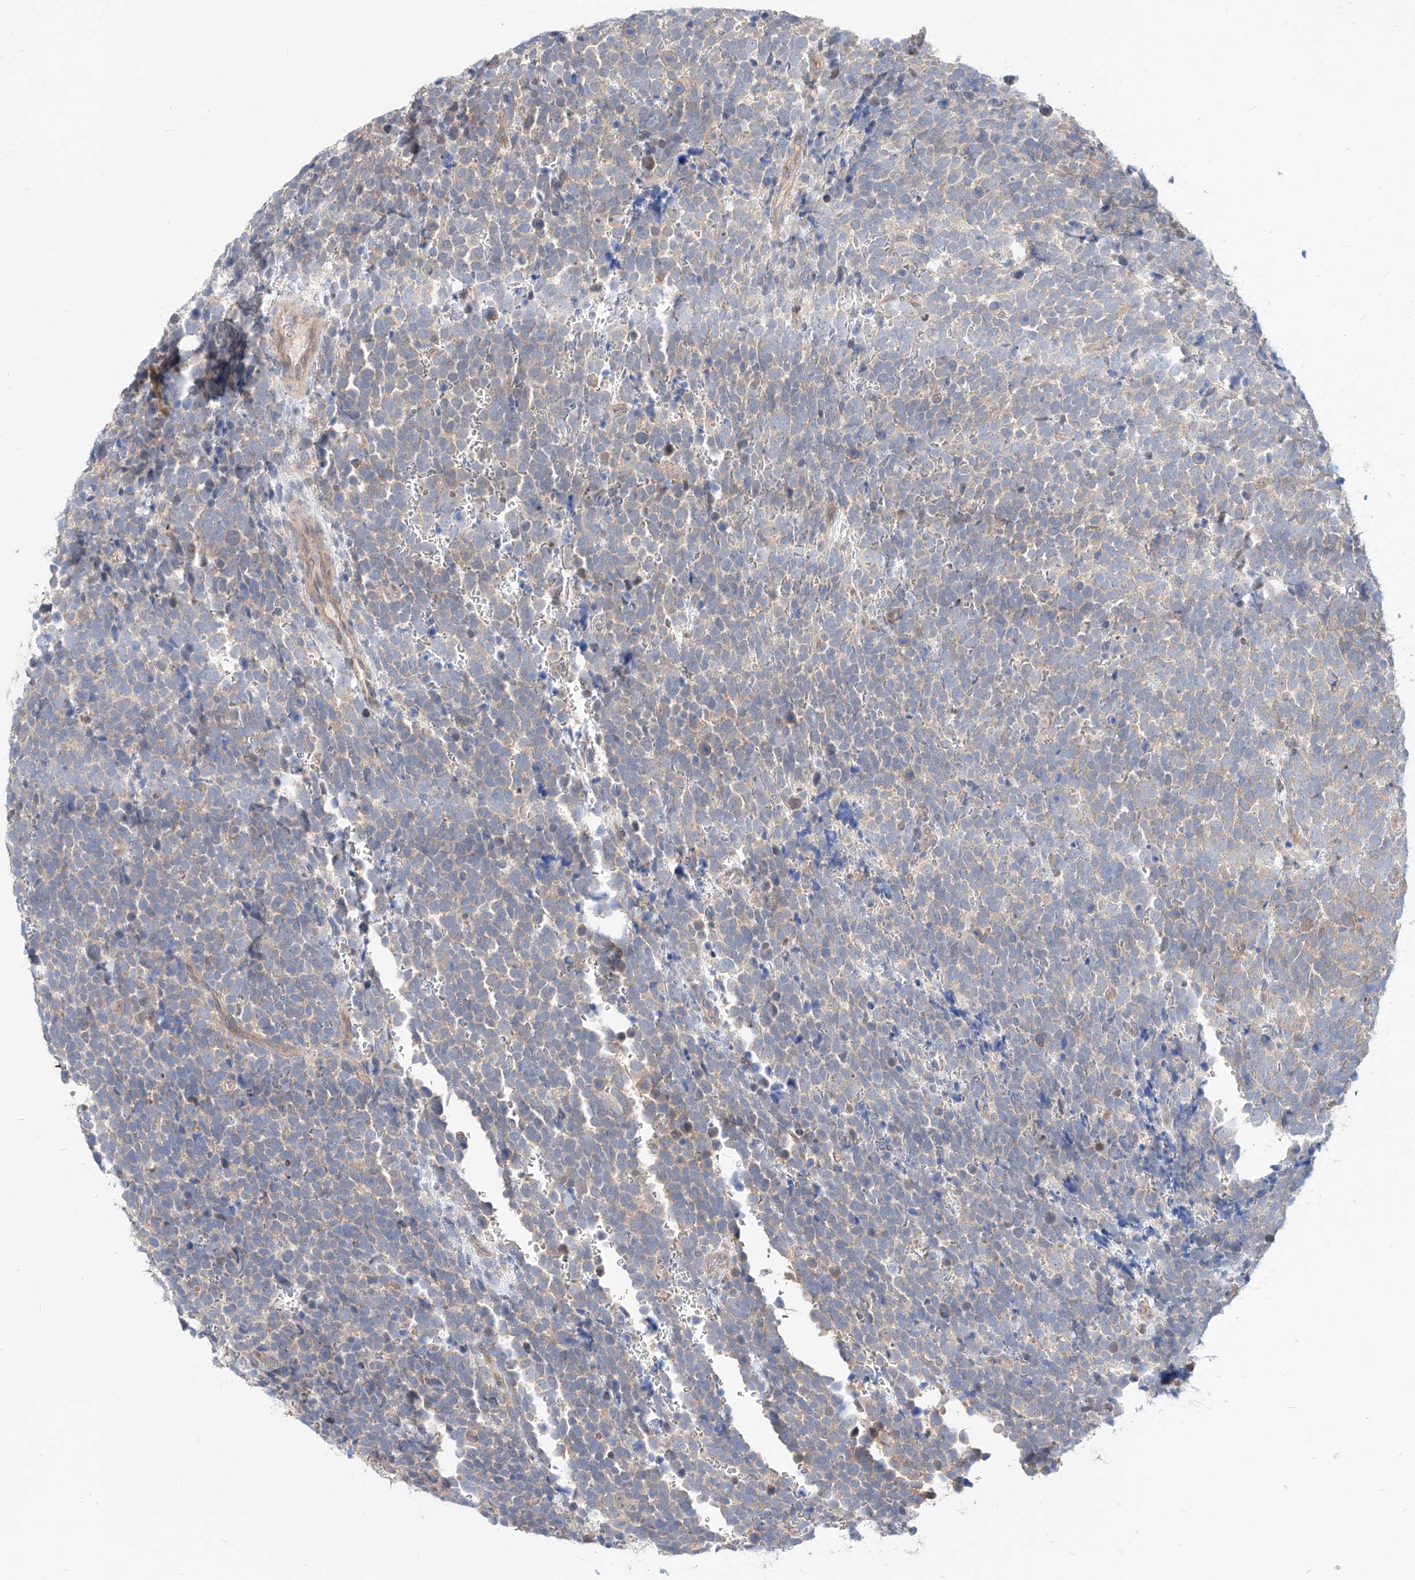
{"staining": {"intensity": "negative", "quantity": "none", "location": "none"}, "tissue": "urothelial cancer", "cell_type": "Tumor cells", "image_type": "cancer", "snomed": [{"axis": "morphology", "description": "Urothelial carcinoma, High grade"}, {"axis": "topography", "description": "Urinary bladder"}], "caption": "Tumor cells show no significant expression in high-grade urothelial carcinoma.", "gene": "TSNAX", "patient": {"sex": "female", "age": 82}}